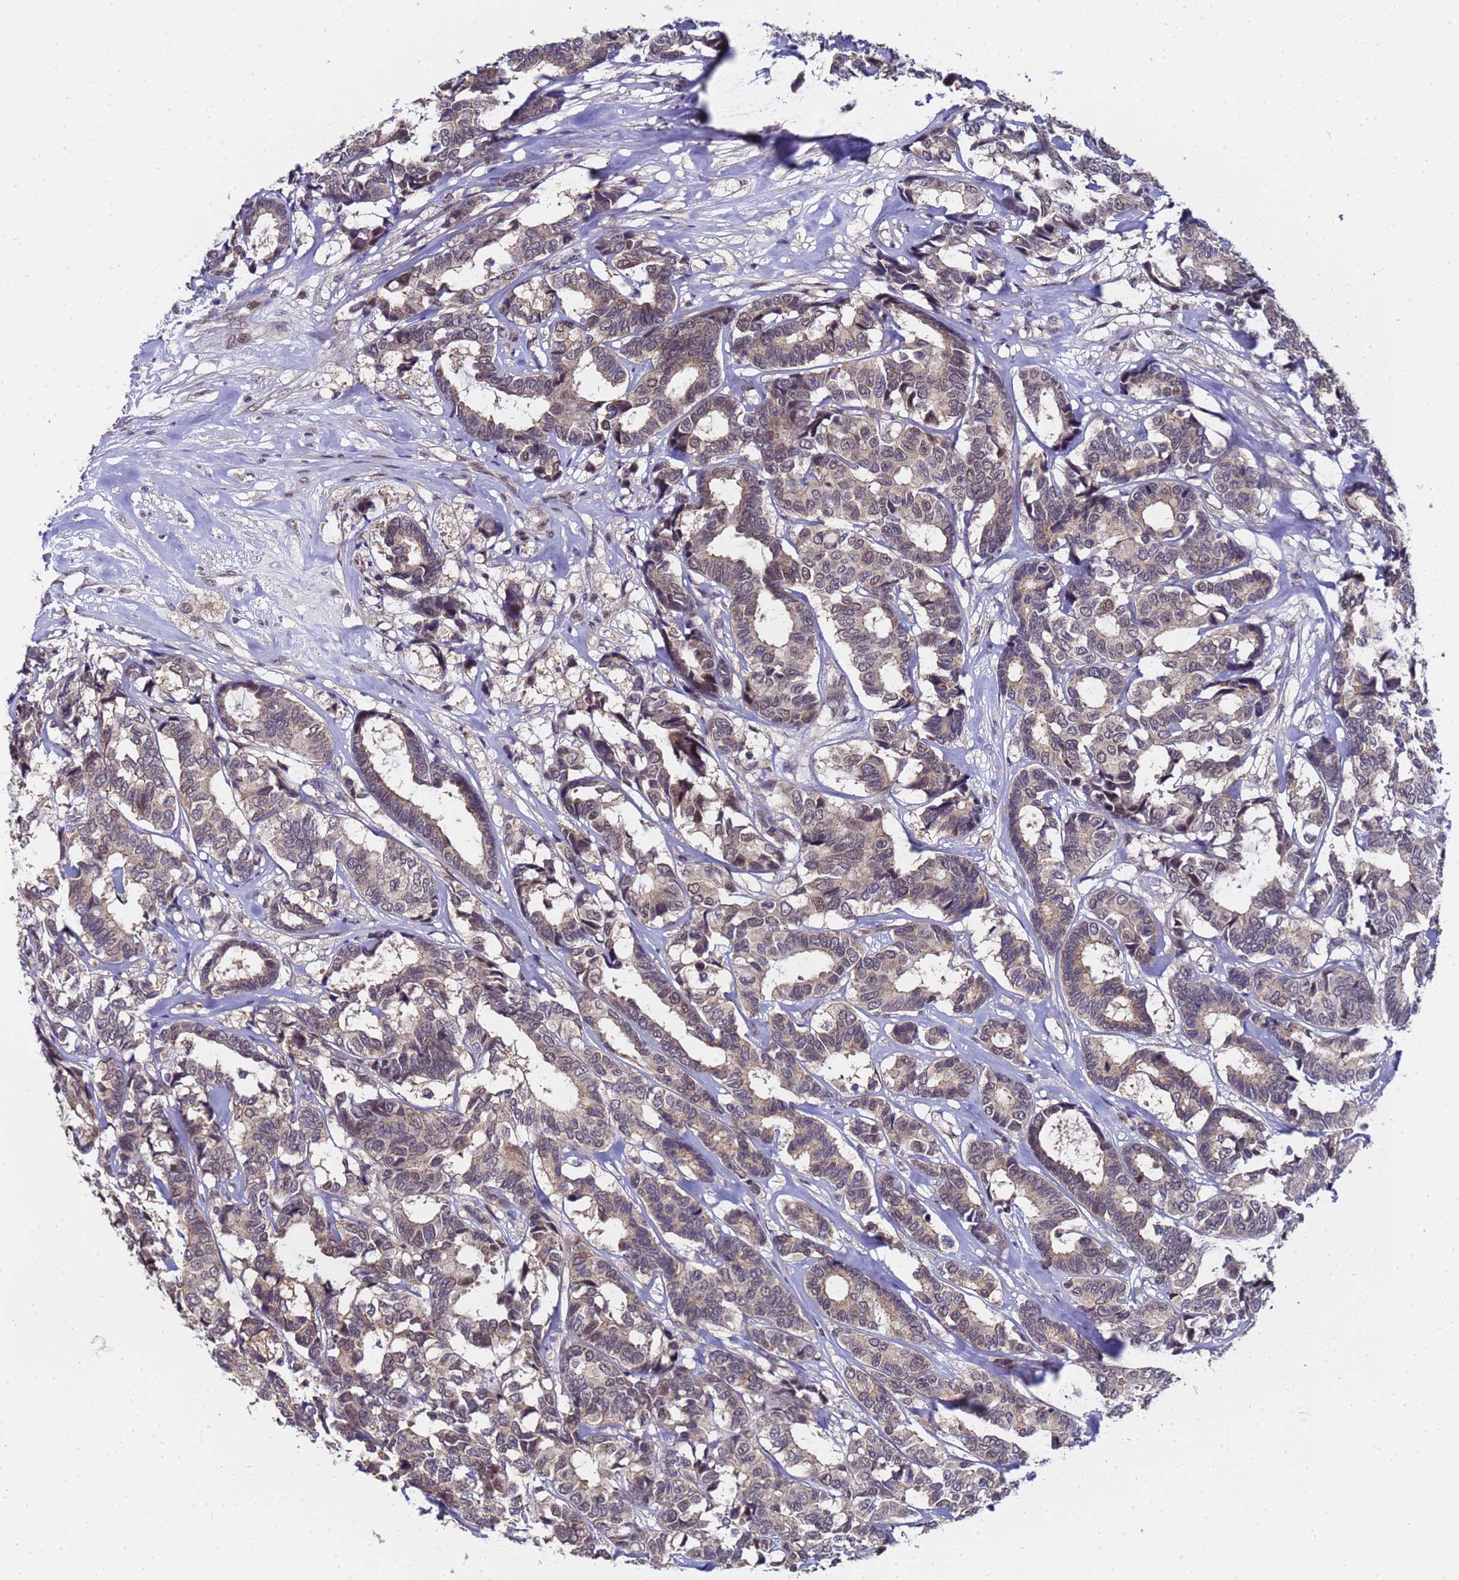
{"staining": {"intensity": "weak", "quantity": ">75%", "location": "cytoplasmic/membranous,nuclear"}, "tissue": "breast cancer", "cell_type": "Tumor cells", "image_type": "cancer", "snomed": [{"axis": "morphology", "description": "Duct carcinoma"}, {"axis": "topography", "description": "Breast"}], "caption": "Immunohistochemistry (IHC) photomicrograph of neoplastic tissue: breast cancer stained using immunohistochemistry exhibits low levels of weak protein expression localized specifically in the cytoplasmic/membranous and nuclear of tumor cells, appearing as a cytoplasmic/membranous and nuclear brown color.", "gene": "ANAPC13", "patient": {"sex": "female", "age": 87}}